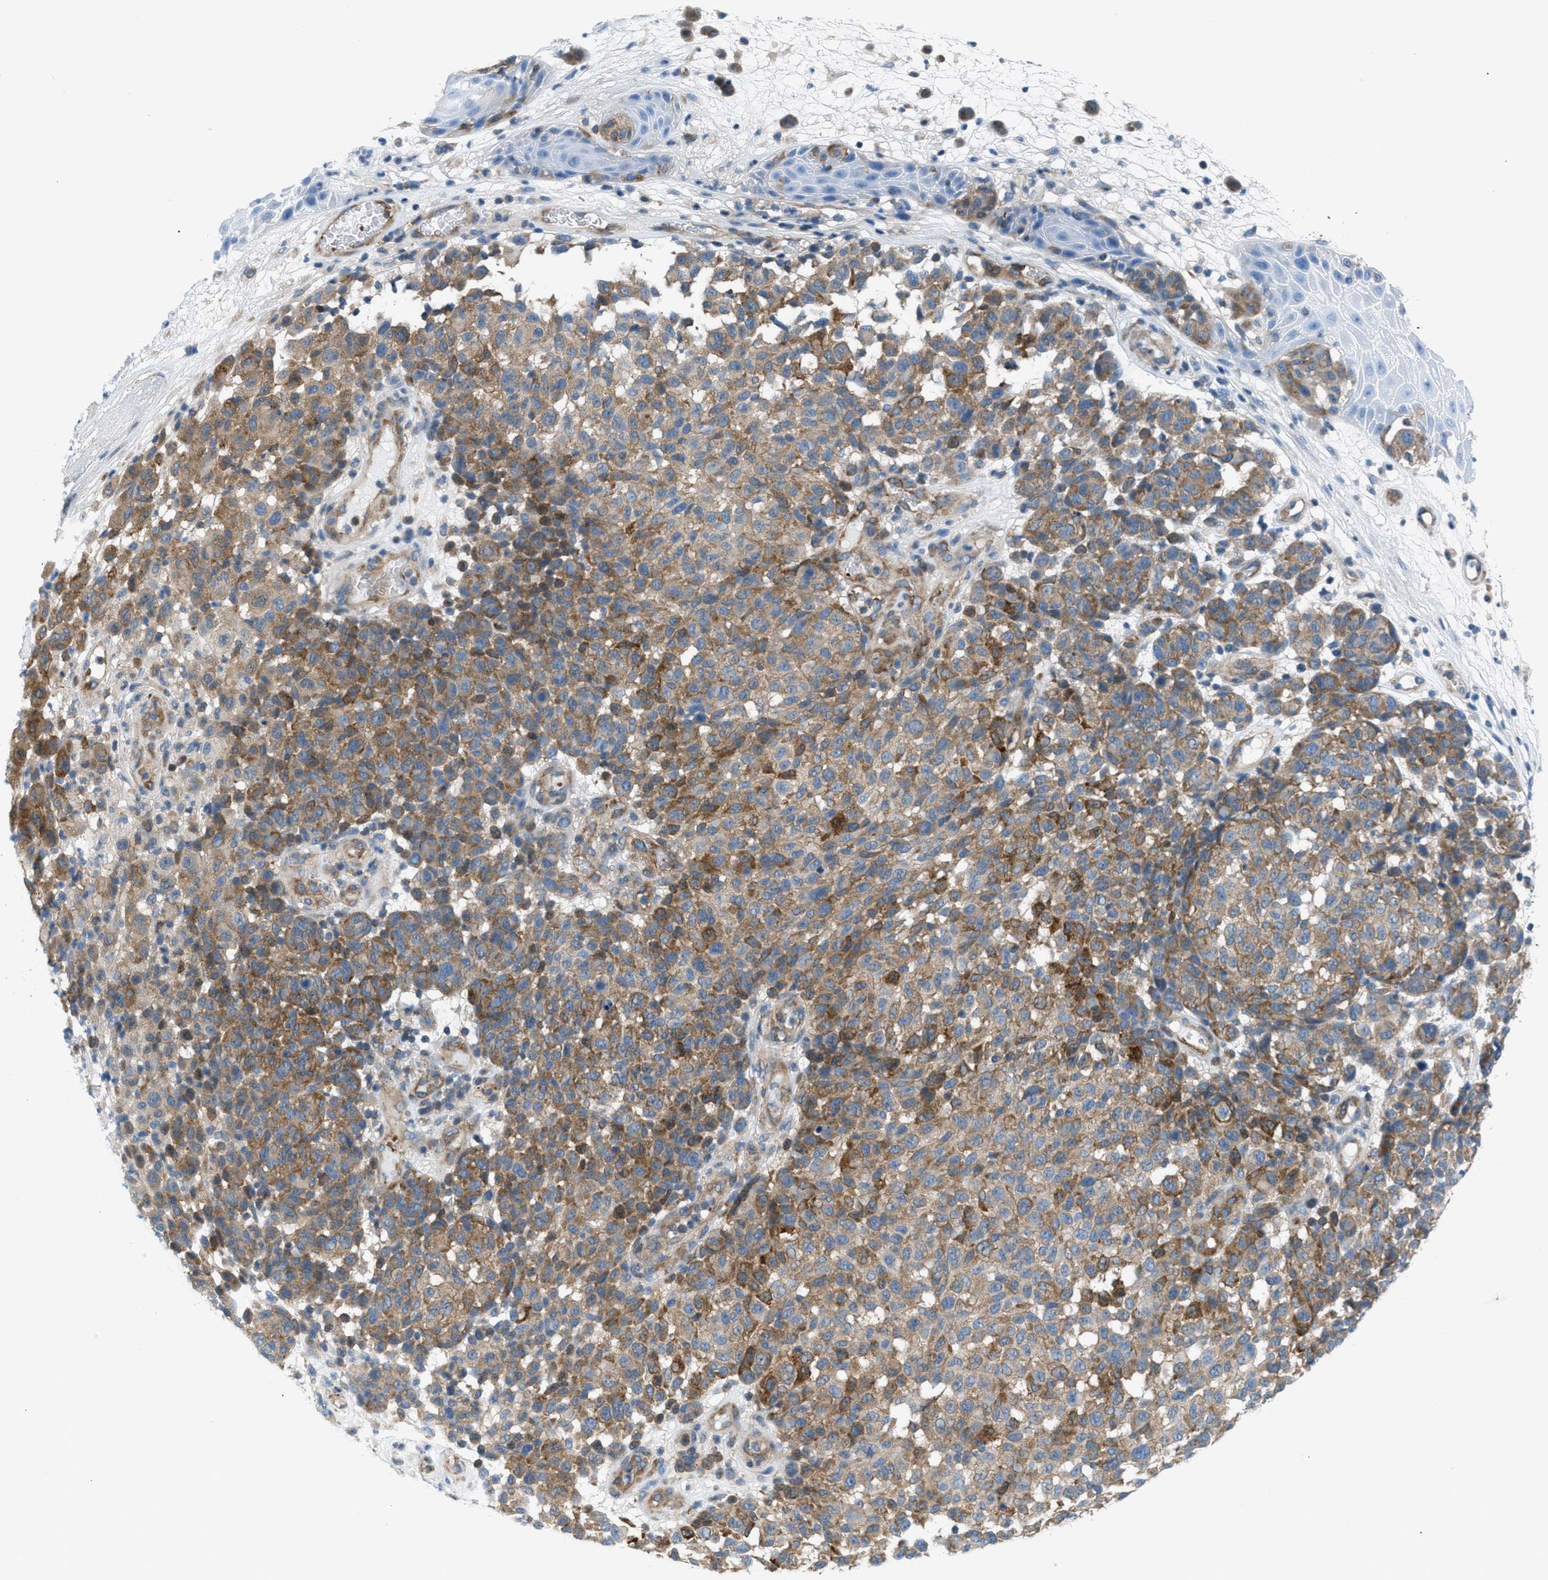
{"staining": {"intensity": "moderate", "quantity": ">75%", "location": "cytoplasmic/membranous"}, "tissue": "melanoma", "cell_type": "Tumor cells", "image_type": "cancer", "snomed": [{"axis": "morphology", "description": "Malignant melanoma, Metastatic site"}, {"axis": "topography", "description": "Skin"}], "caption": "A high-resolution image shows IHC staining of melanoma, which exhibits moderate cytoplasmic/membranous positivity in approximately >75% of tumor cells.", "gene": "MAPRE2", "patient": {"sex": "female", "age": 74}}